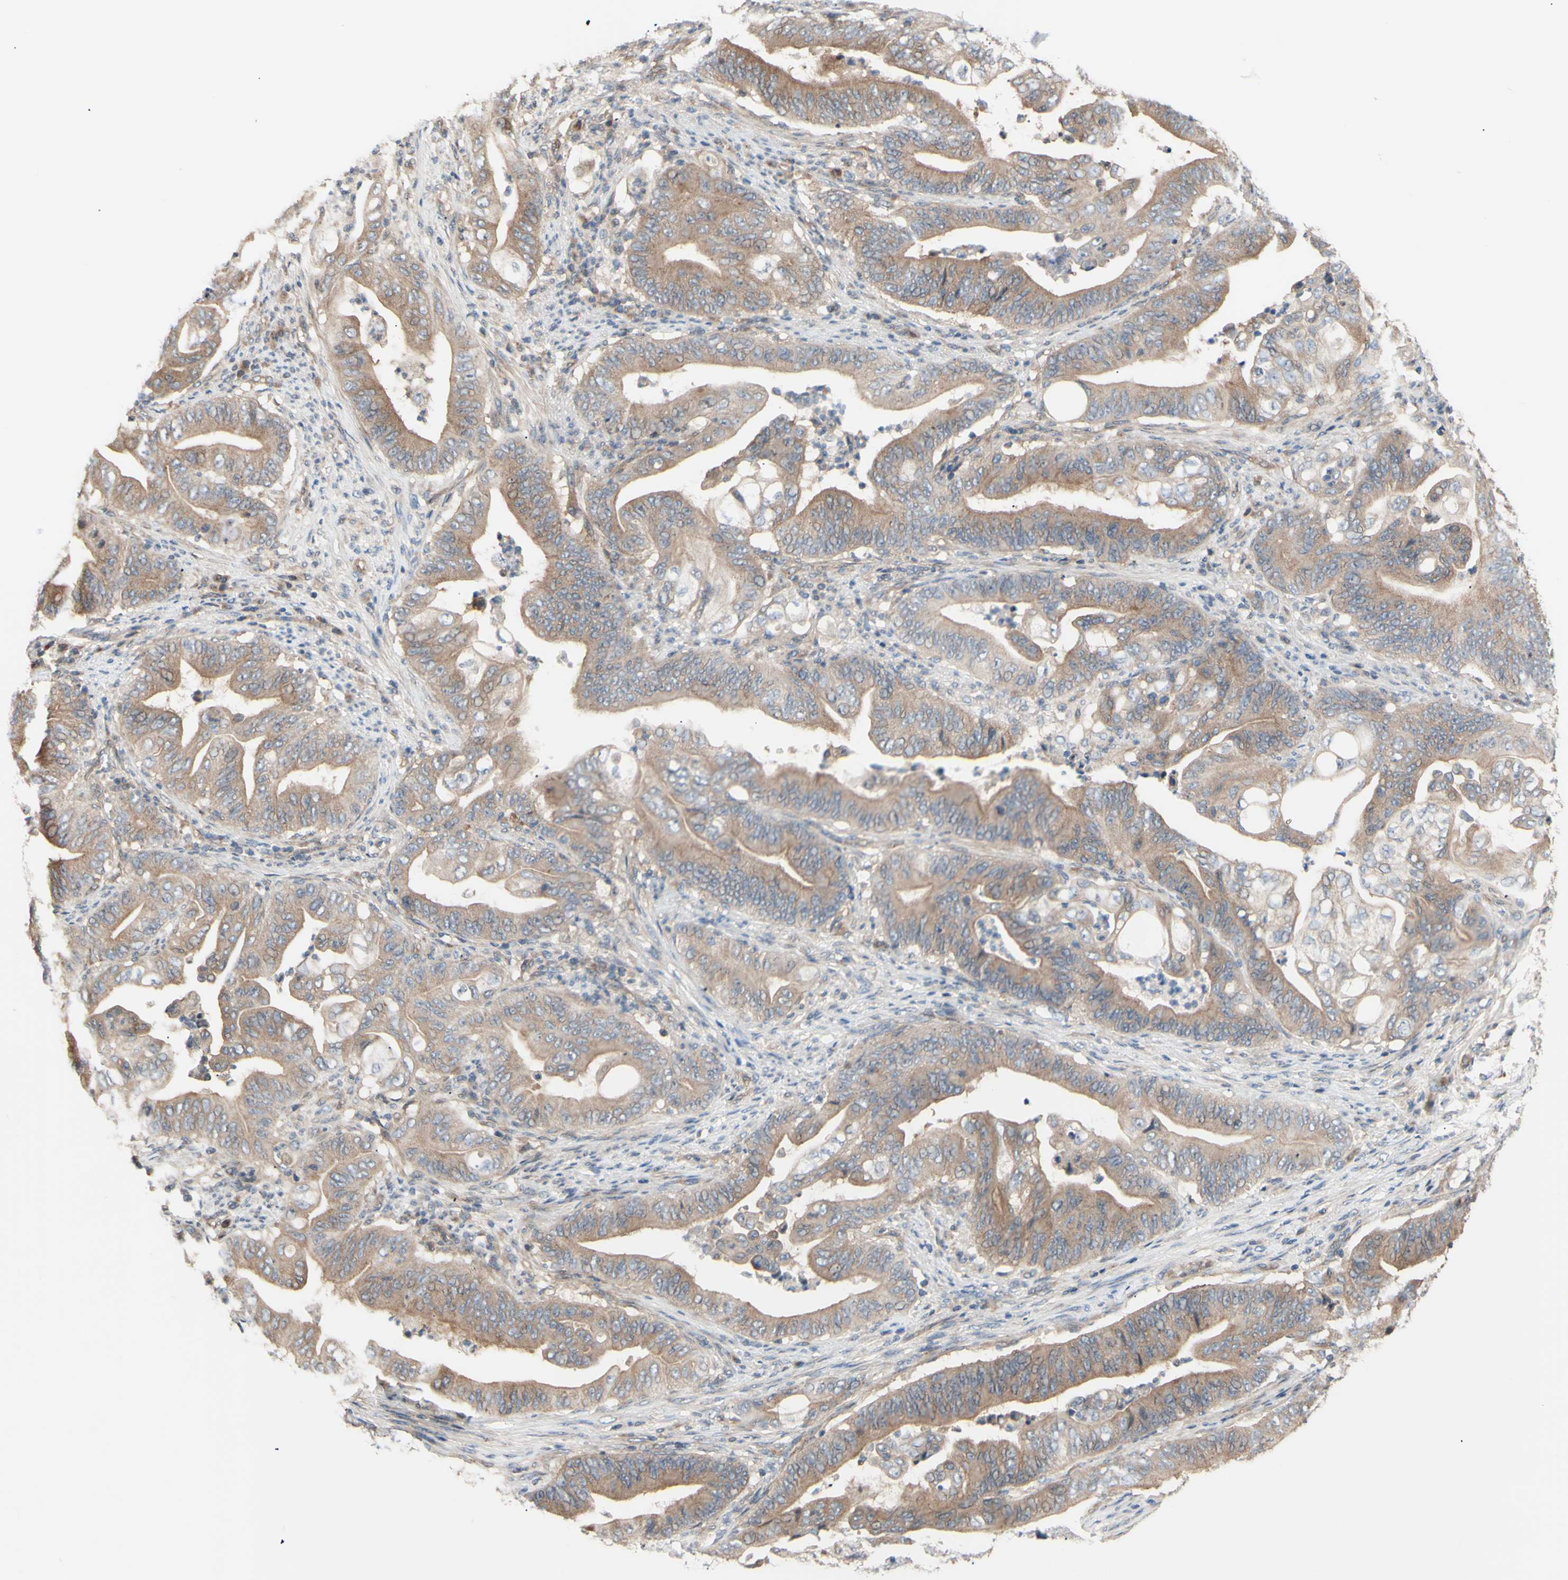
{"staining": {"intensity": "moderate", "quantity": ">75%", "location": "cytoplasmic/membranous"}, "tissue": "stomach cancer", "cell_type": "Tumor cells", "image_type": "cancer", "snomed": [{"axis": "morphology", "description": "Adenocarcinoma, NOS"}, {"axis": "topography", "description": "Stomach"}], "caption": "The histopathology image reveals a brown stain indicating the presence of a protein in the cytoplasmic/membranous of tumor cells in stomach adenocarcinoma.", "gene": "DYNLRB1", "patient": {"sex": "female", "age": 73}}